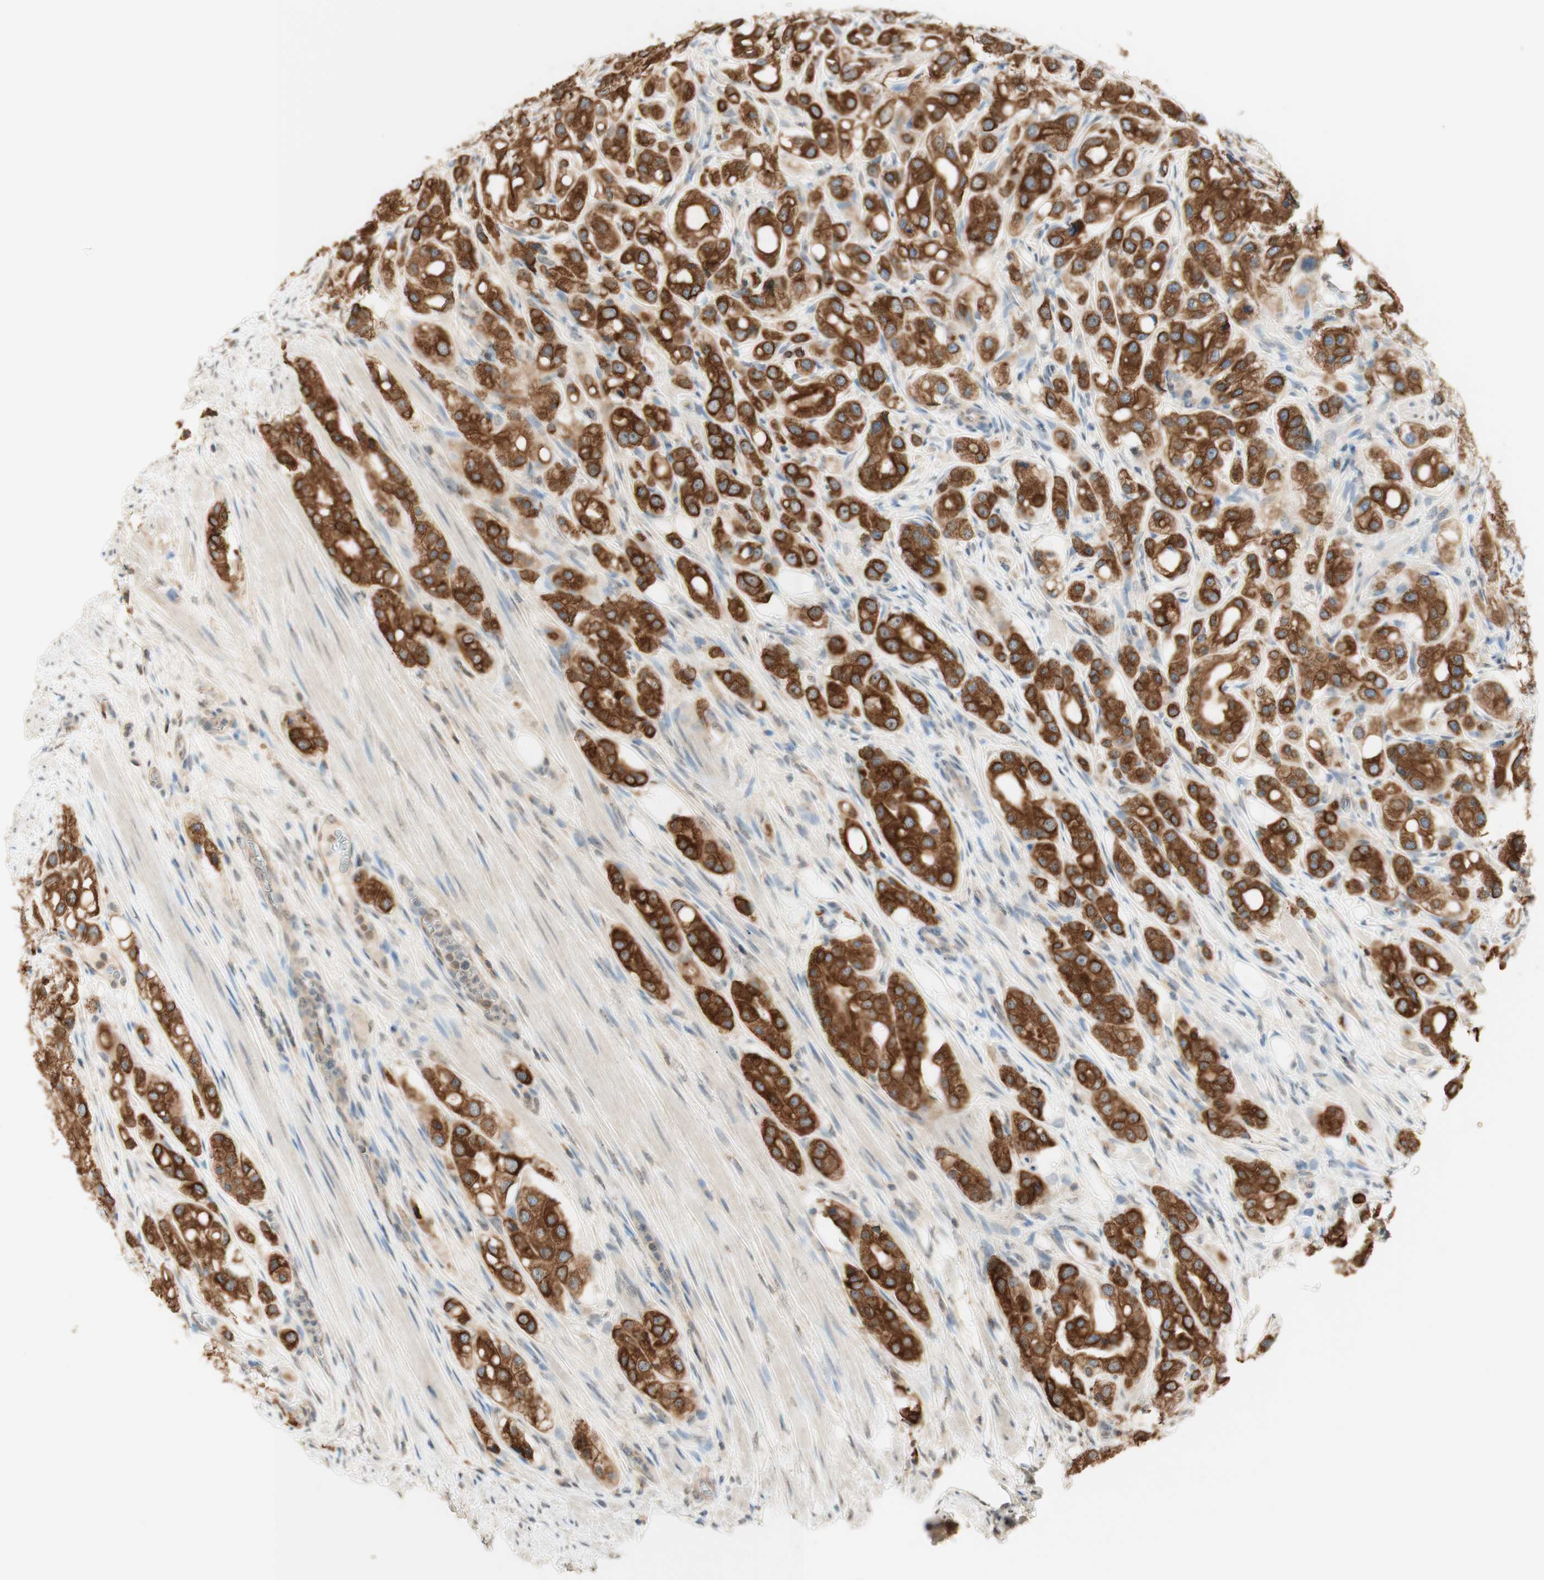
{"staining": {"intensity": "strong", "quantity": ">75%", "location": "cytoplasmic/membranous"}, "tissue": "prostate cancer", "cell_type": "Tumor cells", "image_type": "cancer", "snomed": [{"axis": "morphology", "description": "Adenocarcinoma, High grade"}, {"axis": "topography", "description": "Prostate"}], "caption": "DAB immunohistochemical staining of prostate high-grade adenocarcinoma reveals strong cytoplasmic/membranous protein staining in approximately >75% of tumor cells.", "gene": "SPINT2", "patient": {"sex": "male", "age": 65}}